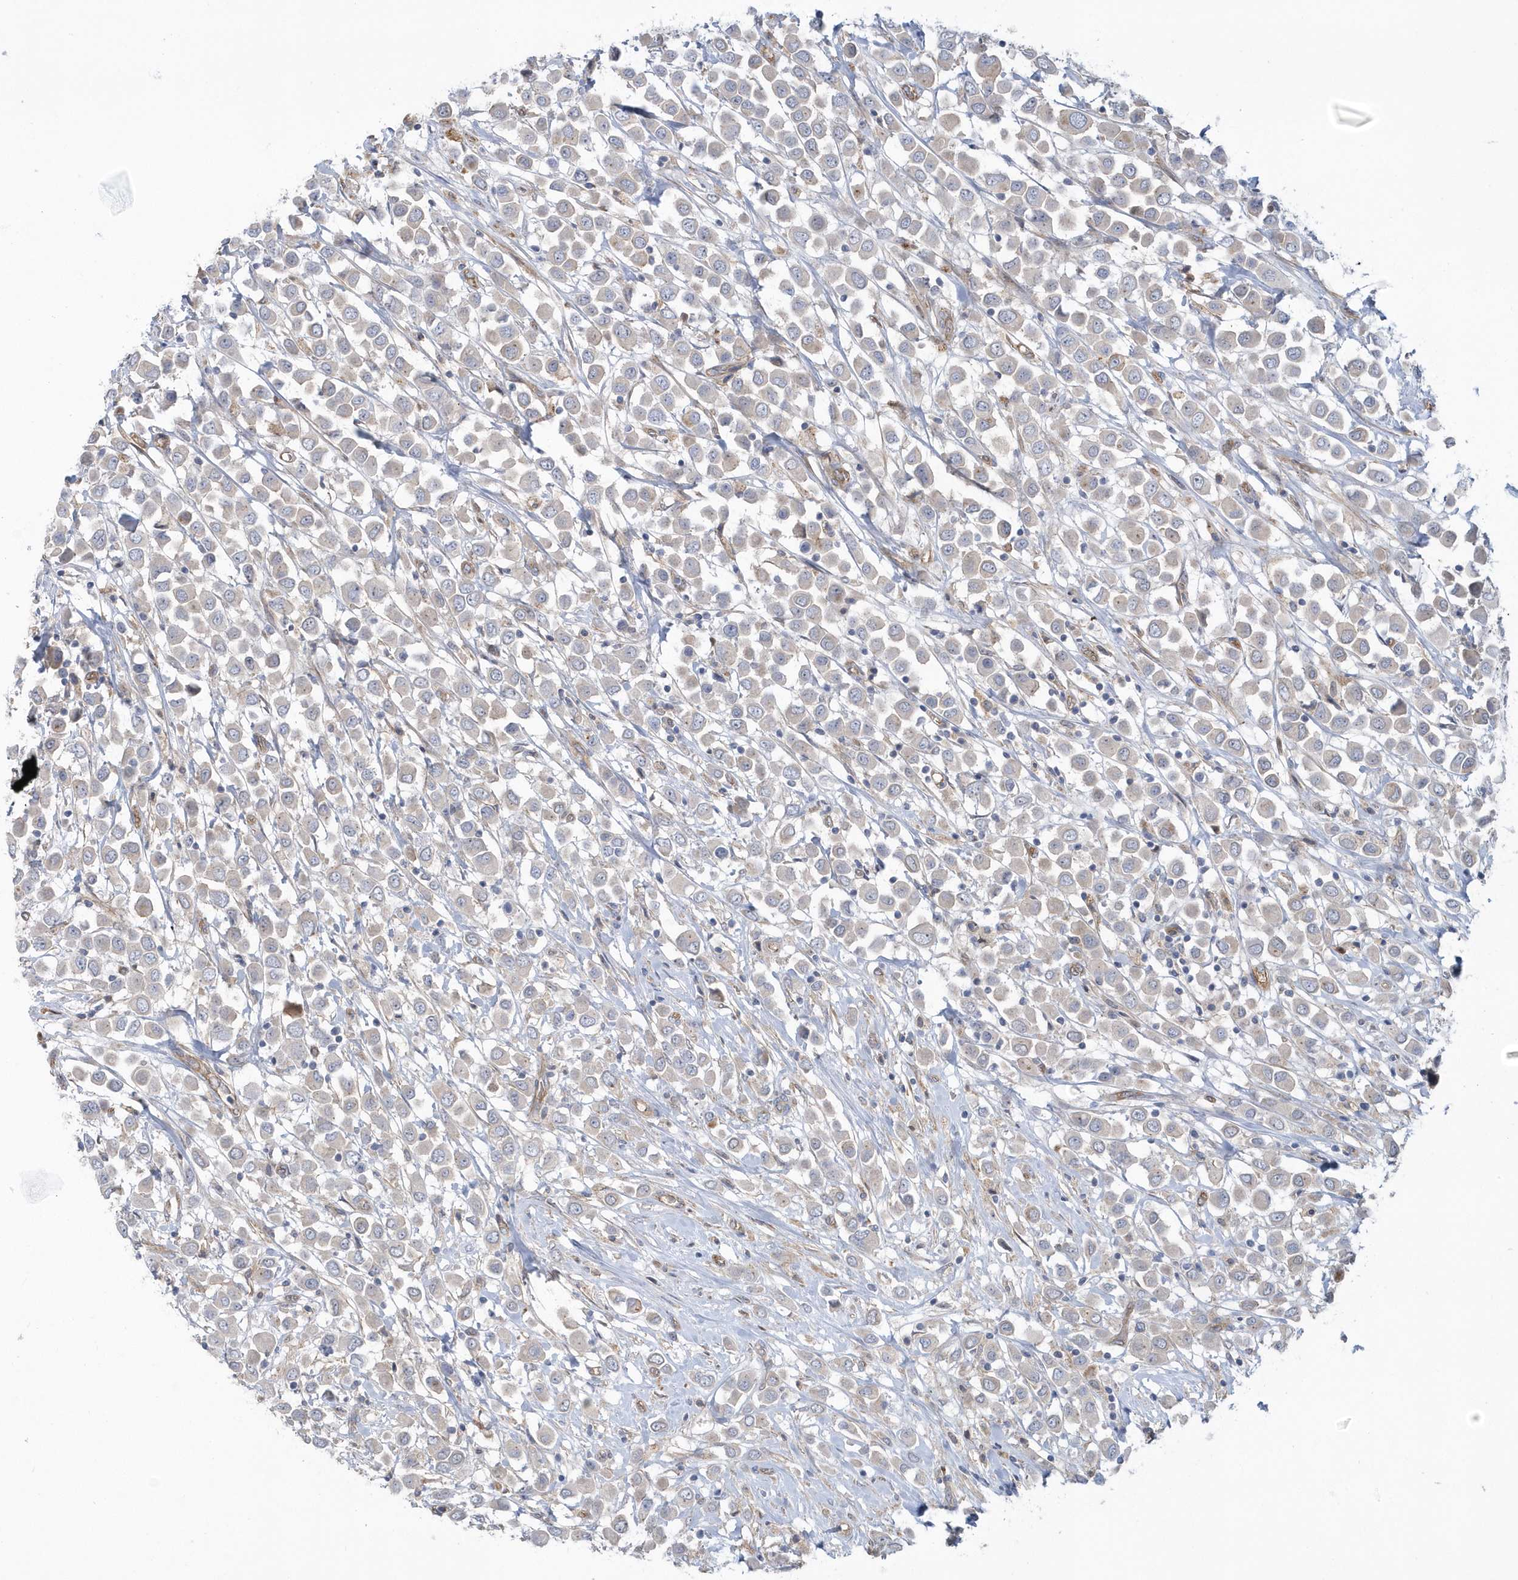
{"staining": {"intensity": "negative", "quantity": "none", "location": "none"}, "tissue": "breast cancer", "cell_type": "Tumor cells", "image_type": "cancer", "snomed": [{"axis": "morphology", "description": "Duct carcinoma"}, {"axis": "topography", "description": "Breast"}], "caption": "Immunohistochemical staining of human breast intraductal carcinoma displays no significant positivity in tumor cells.", "gene": "RAI14", "patient": {"sex": "female", "age": 61}}